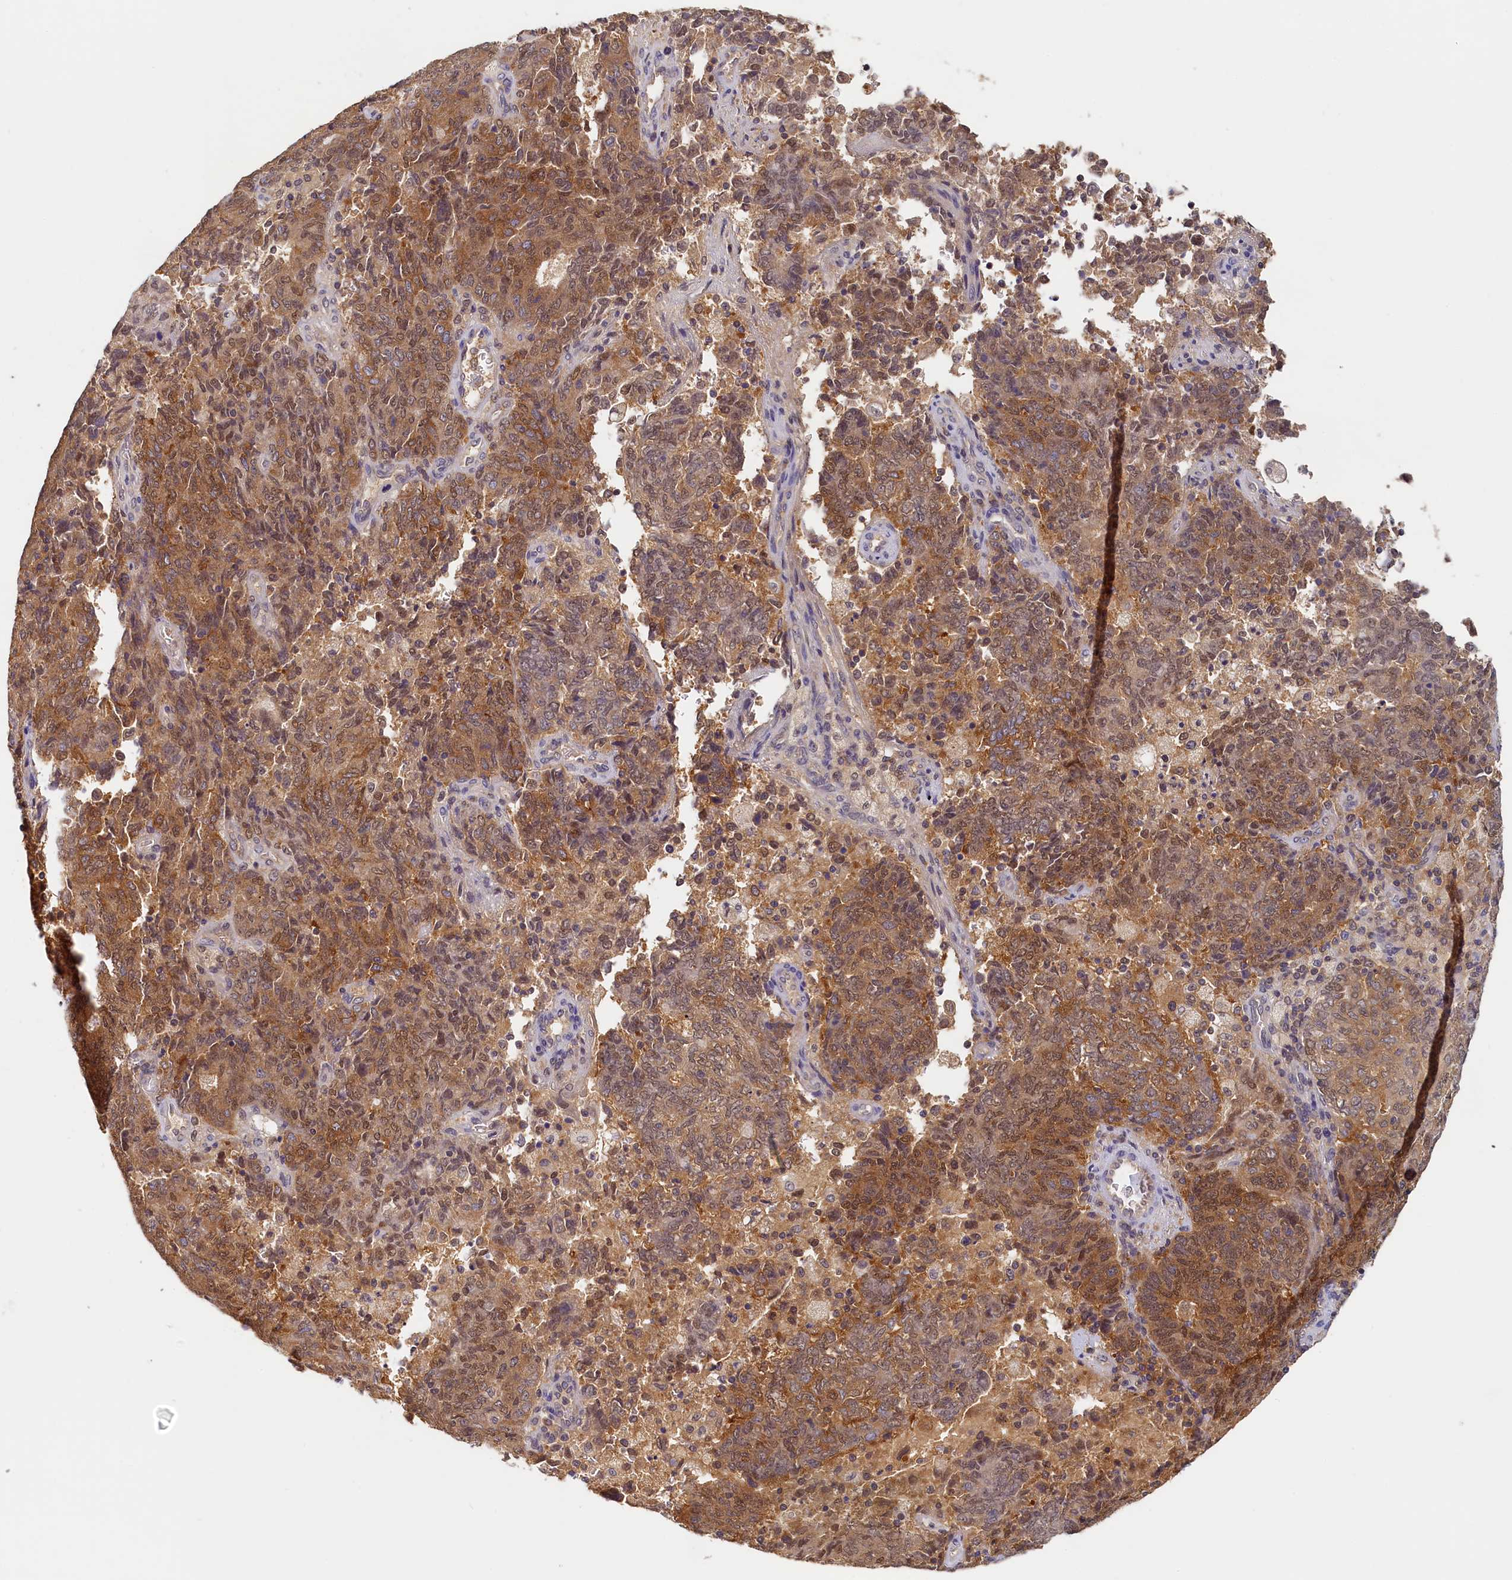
{"staining": {"intensity": "moderate", "quantity": ">75%", "location": "cytoplasmic/membranous,nuclear"}, "tissue": "endometrial cancer", "cell_type": "Tumor cells", "image_type": "cancer", "snomed": [{"axis": "morphology", "description": "Adenocarcinoma, NOS"}, {"axis": "topography", "description": "Endometrium"}], "caption": "Tumor cells reveal medium levels of moderate cytoplasmic/membranous and nuclear staining in about >75% of cells in human endometrial cancer (adenocarcinoma).", "gene": "PAAF1", "patient": {"sex": "female", "age": 80}}